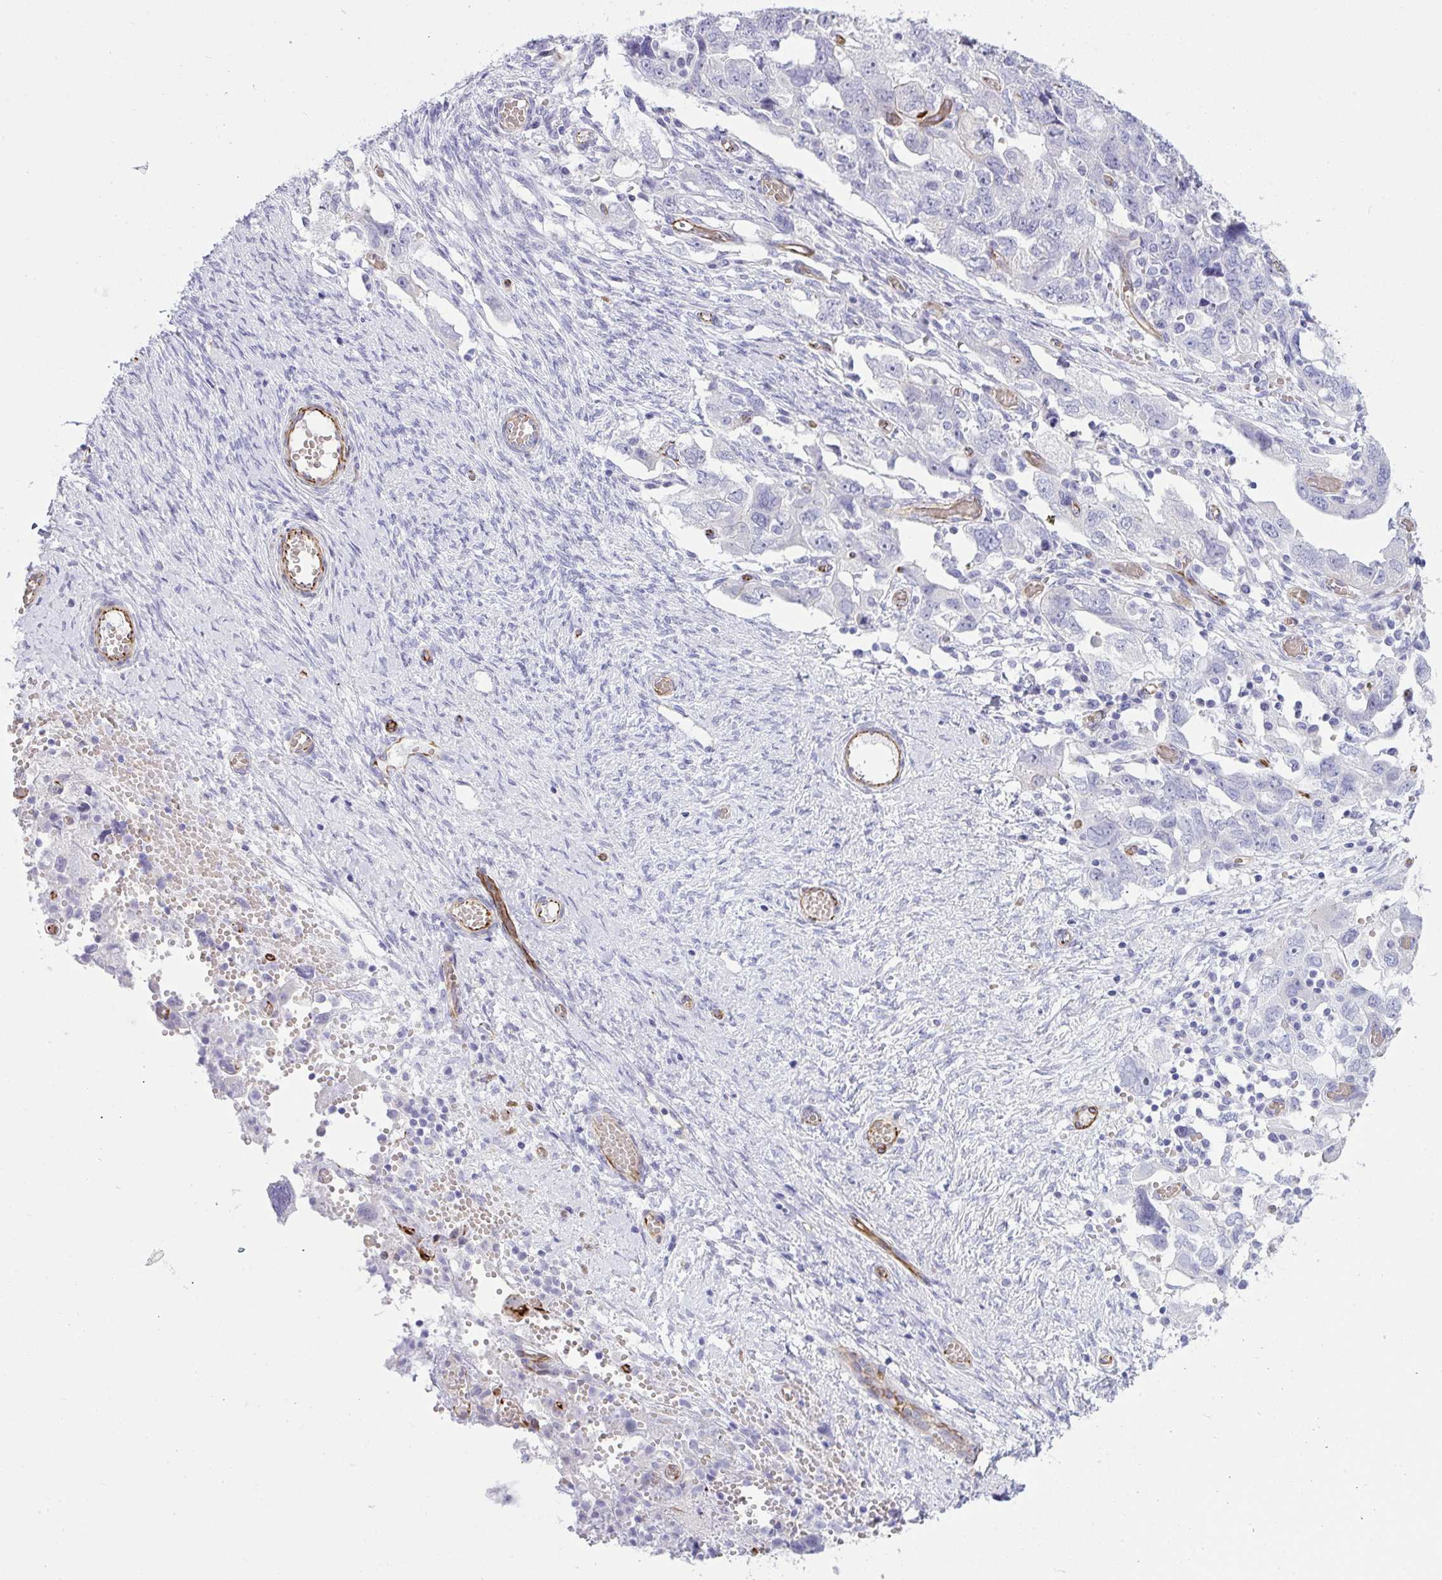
{"staining": {"intensity": "negative", "quantity": "none", "location": "none"}, "tissue": "ovarian cancer", "cell_type": "Tumor cells", "image_type": "cancer", "snomed": [{"axis": "morphology", "description": "Carcinoma, NOS"}, {"axis": "morphology", "description": "Cystadenocarcinoma, serous, NOS"}, {"axis": "topography", "description": "Ovary"}], "caption": "Immunohistochemical staining of human ovarian cancer displays no significant expression in tumor cells.", "gene": "SLC35B1", "patient": {"sex": "female", "age": 69}}